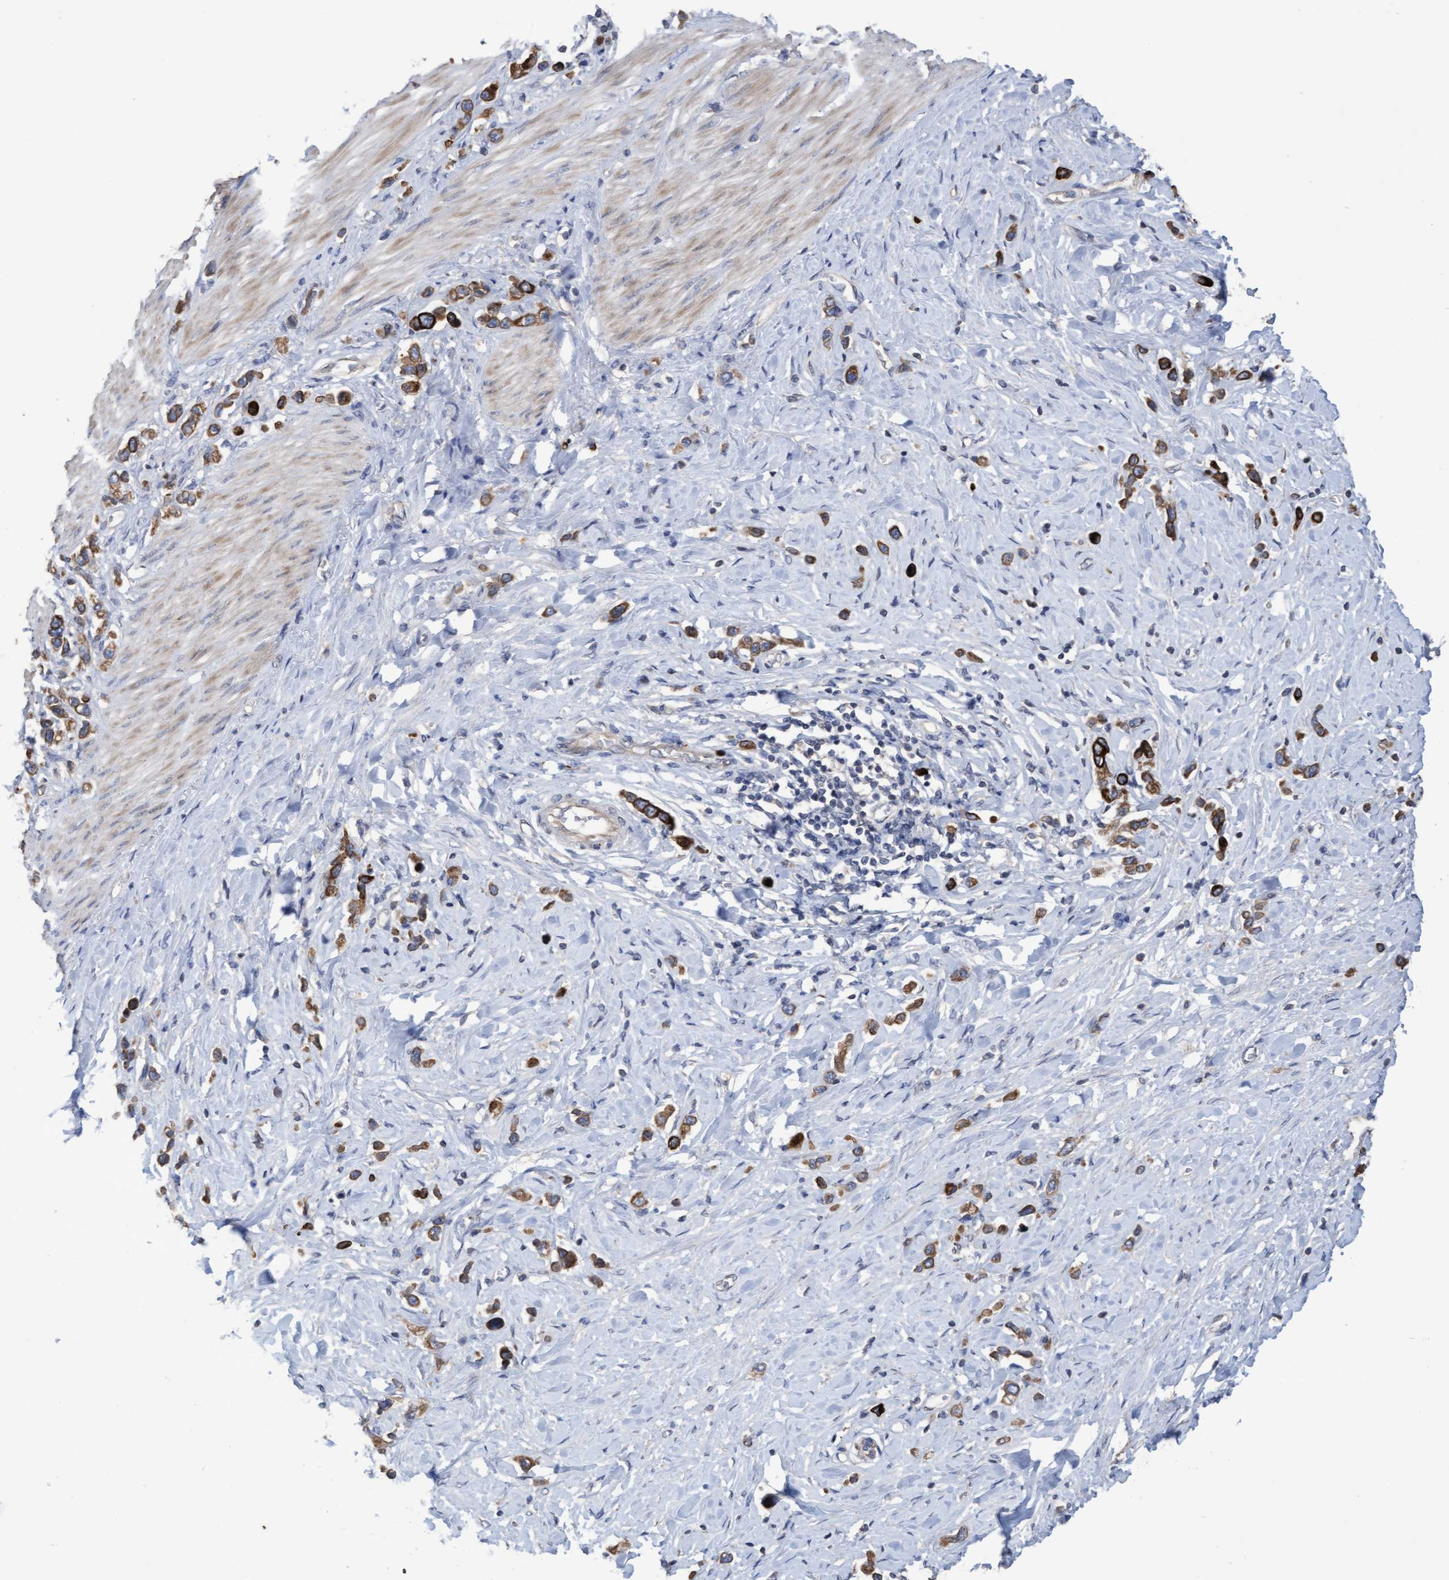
{"staining": {"intensity": "strong", "quantity": "25%-75%", "location": "cytoplasmic/membranous"}, "tissue": "stomach cancer", "cell_type": "Tumor cells", "image_type": "cancer", "snomed": [{"axis": "morphology", "description": "Adenocarcinoma, NOS"}, {"axis": "topography", "description": "Stomach"}], "caption": "About 25%-75% of tumor cells in stomach cancer reveal strong cytoplasmic/membranous protein expression as visualized by brown immunohistochemical staining.", "gene": "KRT24", "patient": {"sex": "female", "age": 65}}